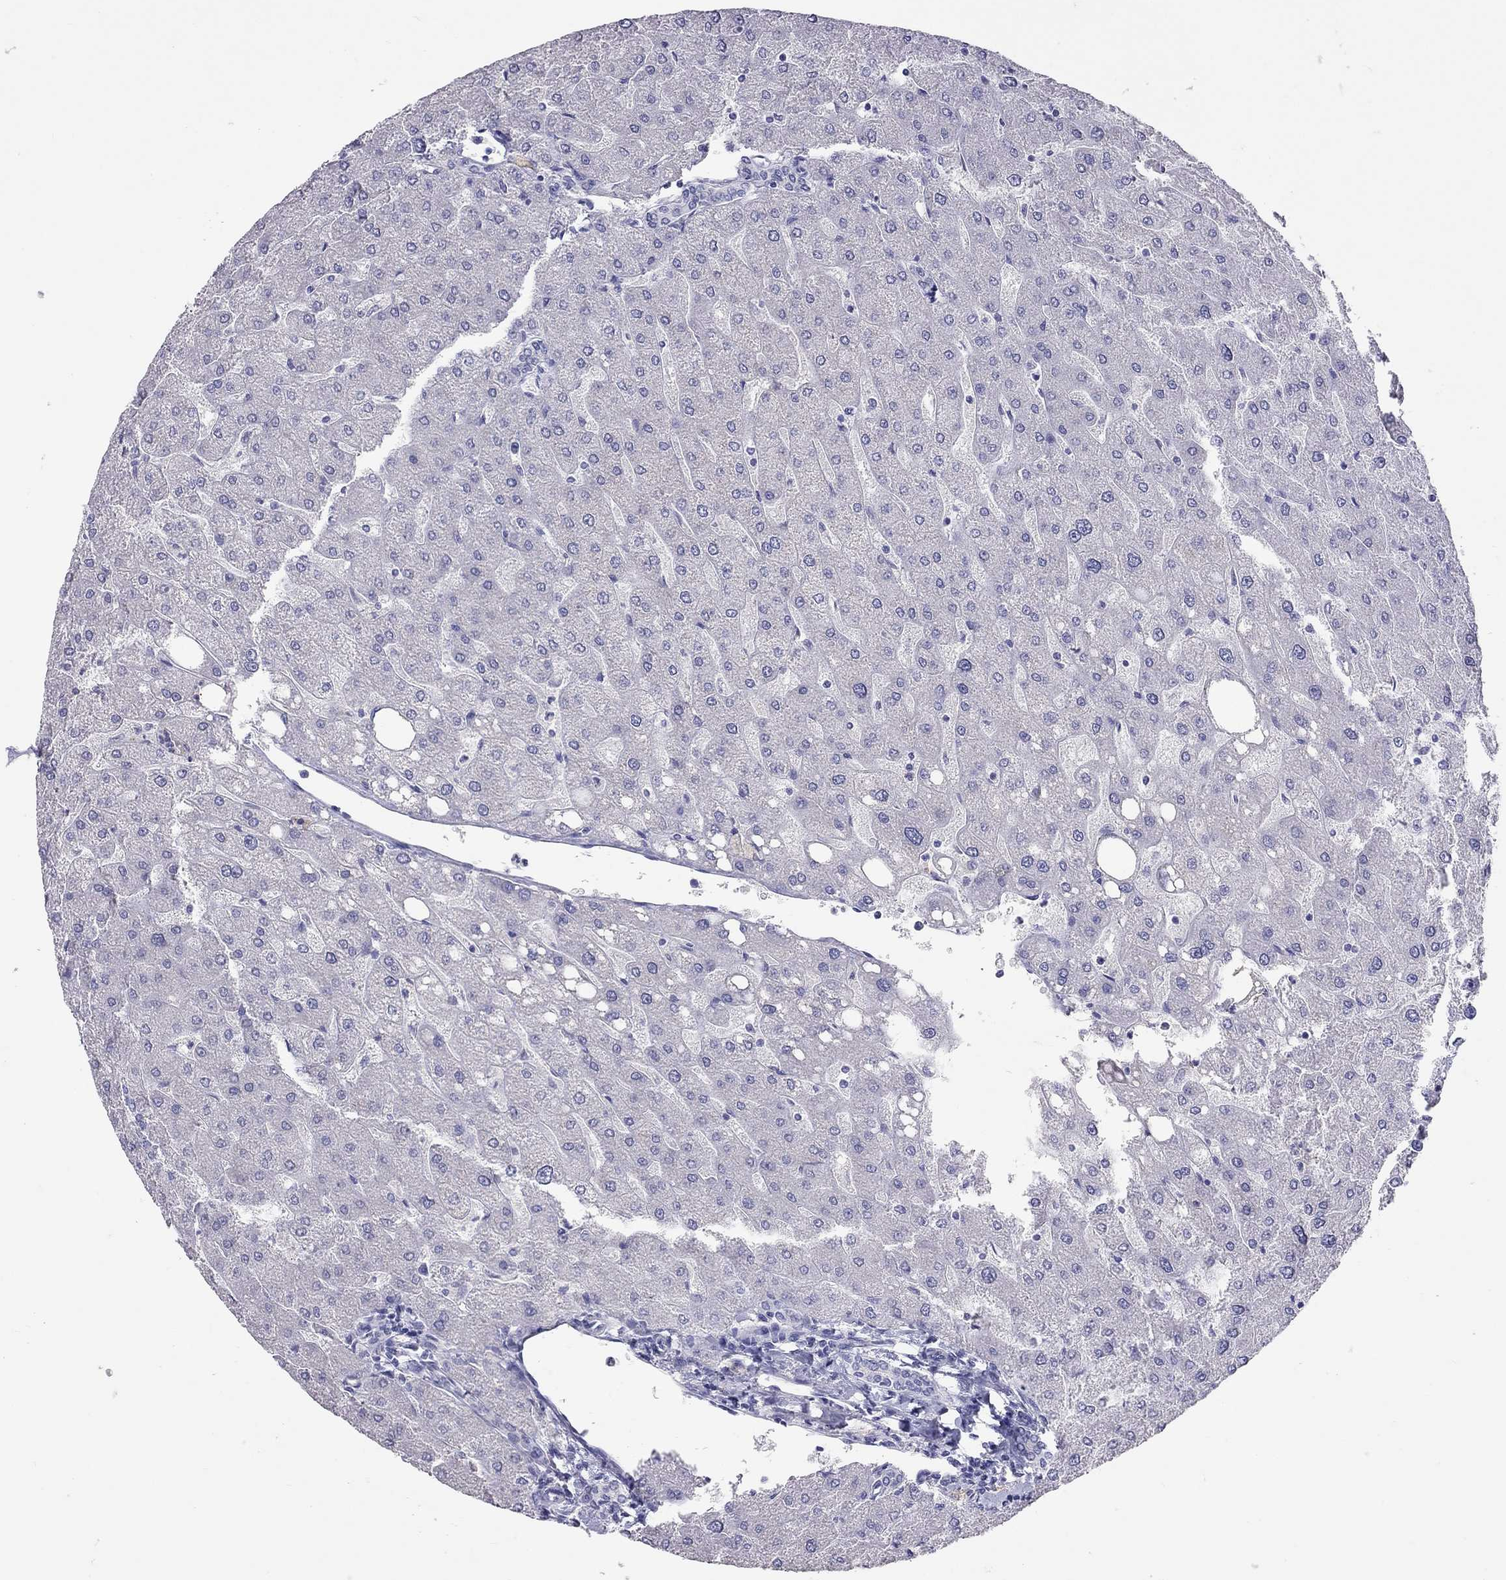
{"staining": {"intensity": "negative", "quantity": "none", "location": "none"}, "tissue": "liver", "cell_type": "Cholangiocytes", "image_type": "normal", "snomed": [{"axis": "morphology", "description": "Normal tissue, NOS"}, {"axis": "topography", "description": "Liver"}], "caption": "Liver was stained to show a protein in brown. There is no significant positivity in cholangiocytes. (DAB immunohistochemistry, high magnification).", "gene": "JHY", "patient": {"sex": "male", "age": 67}}